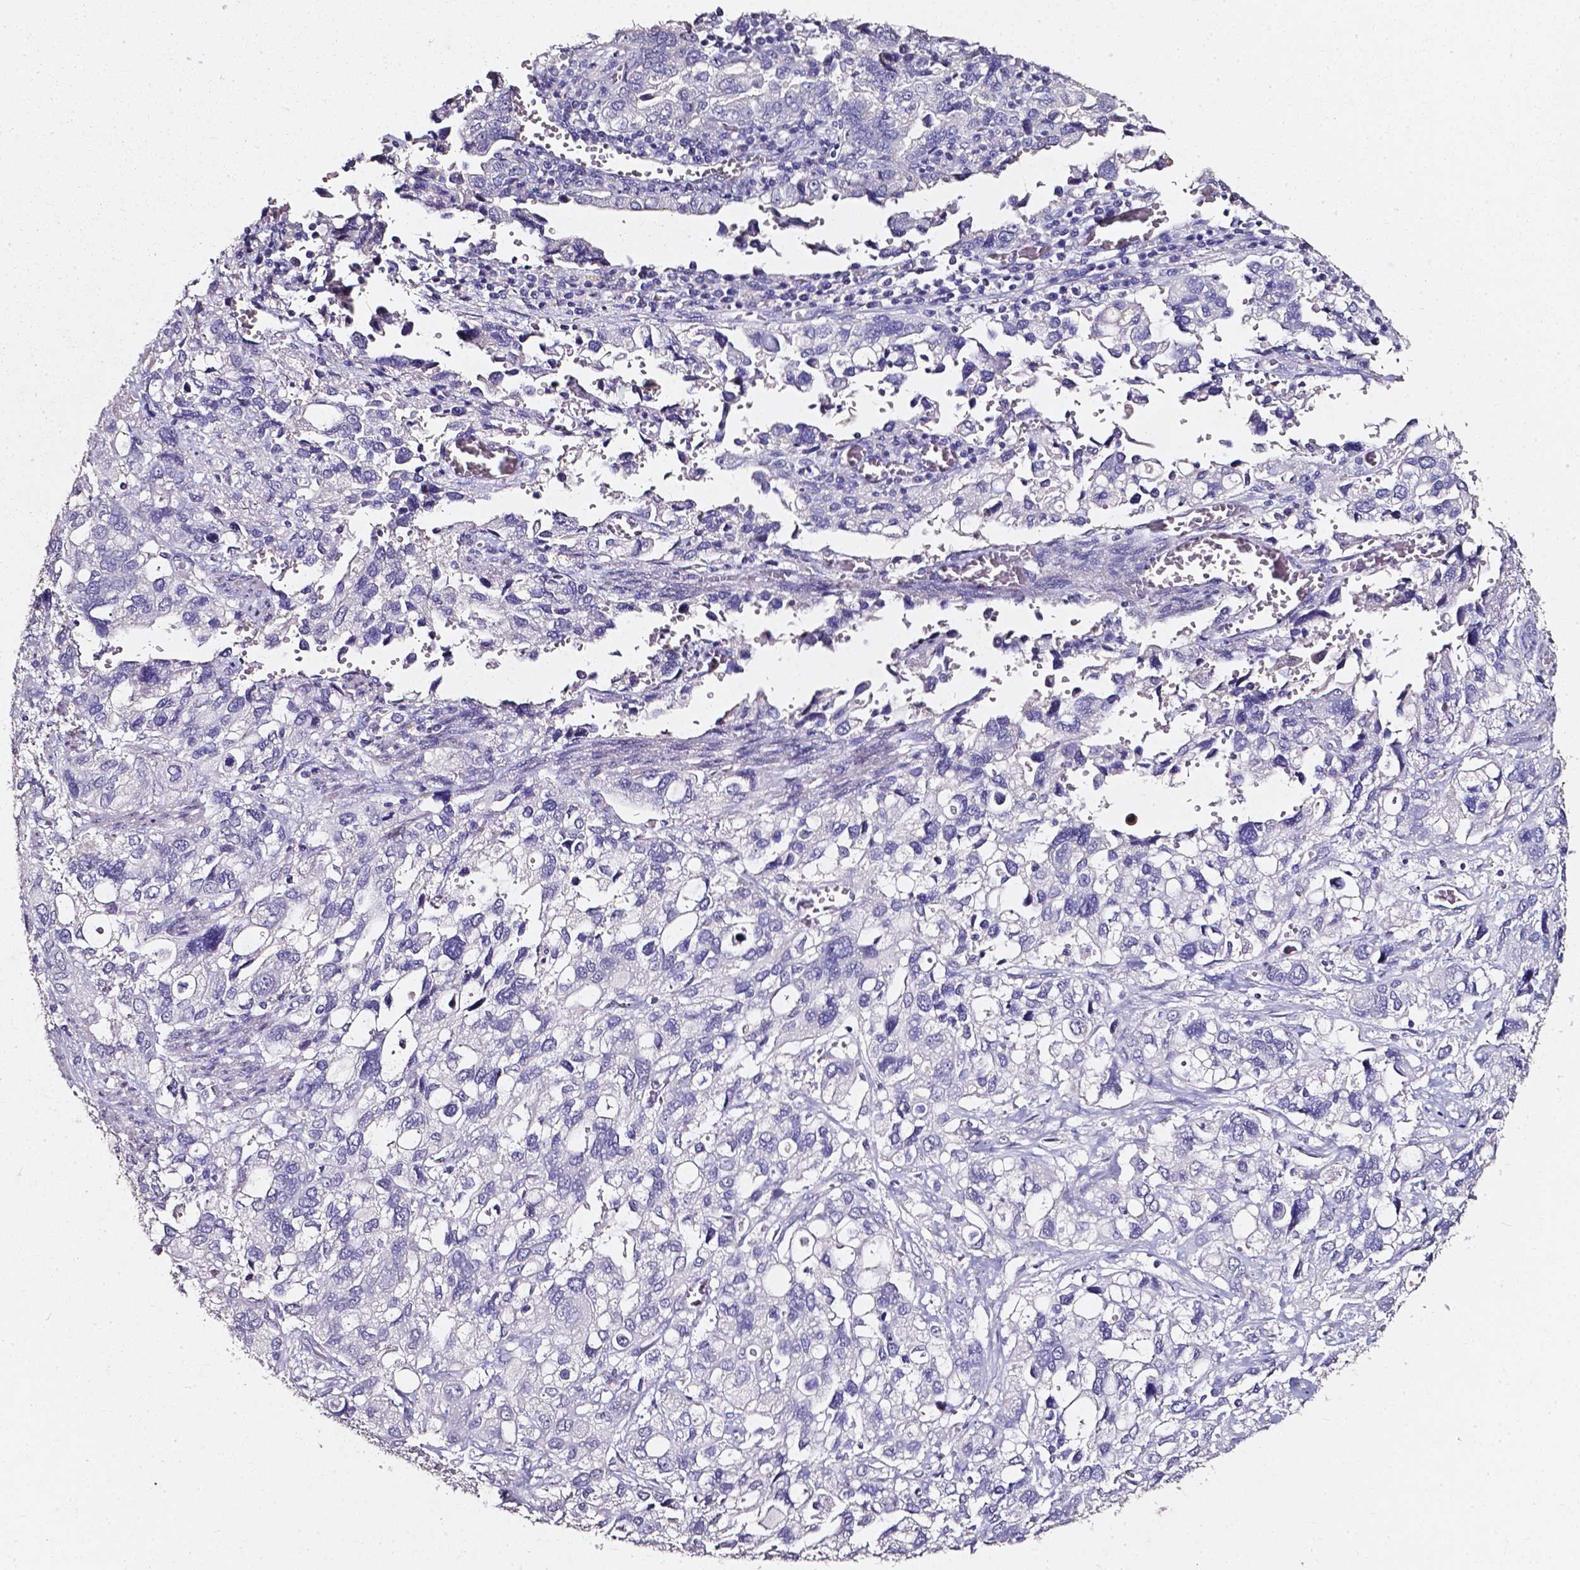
{"staining": {"intensity": "negative", "quantity": "none", "location": "none"}, "tissue": "stomach cancer", "cell_type": "Tumor cells", "image_type": "cancer", "snomed": [{"axis": "morphology", "description": "Adenocarcinoma, NOS"}, {"axis": "topography", "description": "Stomach, upper"}], "caption": "Immunohistochemistry of stomach adenocarcinoma reveals no staining in tumor cells.", "gene": "AKR1B10", "patient": {"sex": "female", "age": 81}}